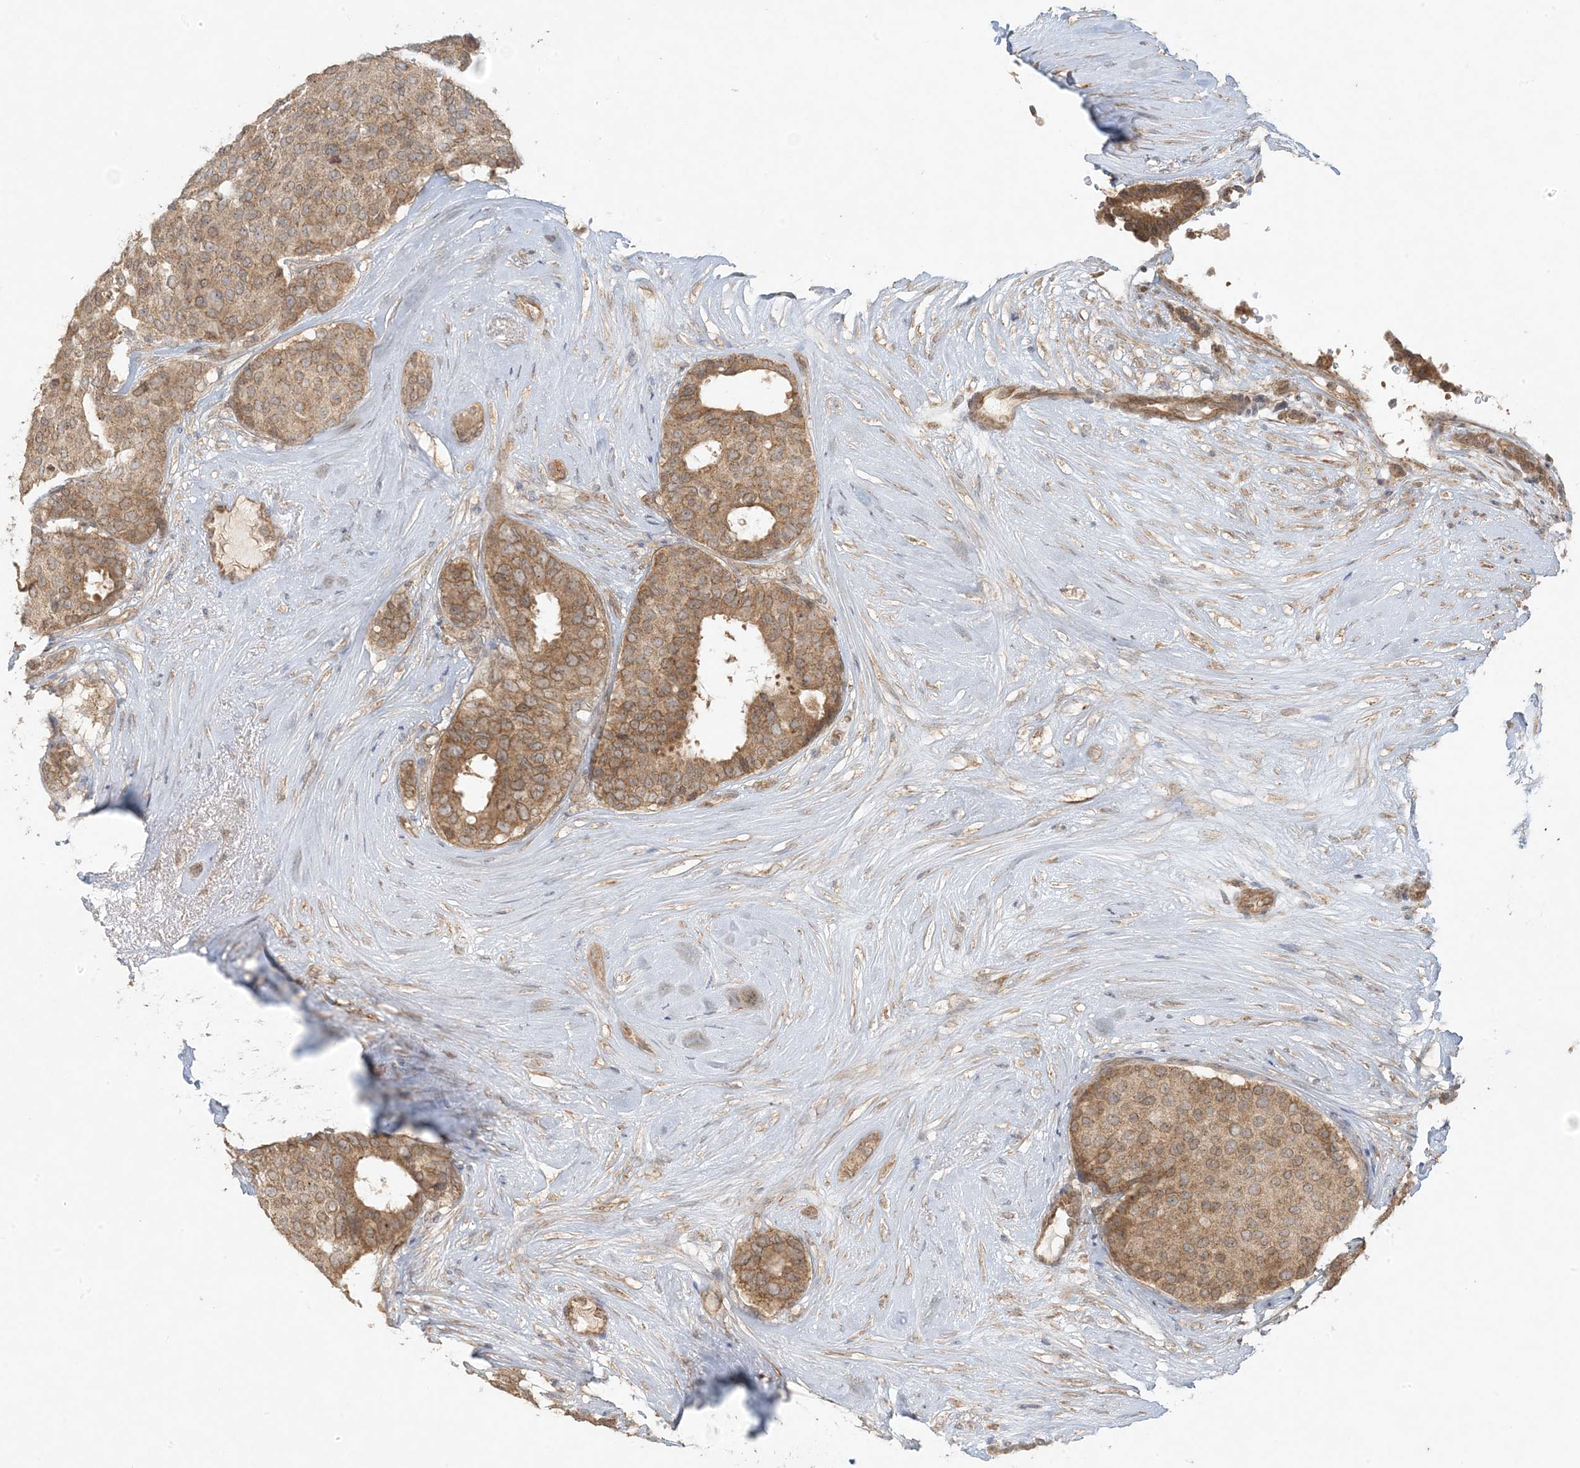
{"staining": {"intensity": "moderate", "quantity": ">75%", "location": "cytoplasmic/membranous"}, "tissue": "breast cancer", "cell_type": "Tumor cells", "image_type": "cancer", "snomed": [{"axis": "morphology", "description": "Duct carcinoma"}, {"axis": "topography", "description": "Breast"}], "caption": "About >75% of tumor cells in infiltrating ductal carcinoma (breast) reveal moderate cytoplasmic/membranous protein expression as visualized by brown immunohistochemical staining.", "gene": "MCOLN1", "patient": {"sex": "female", "age": 75}}